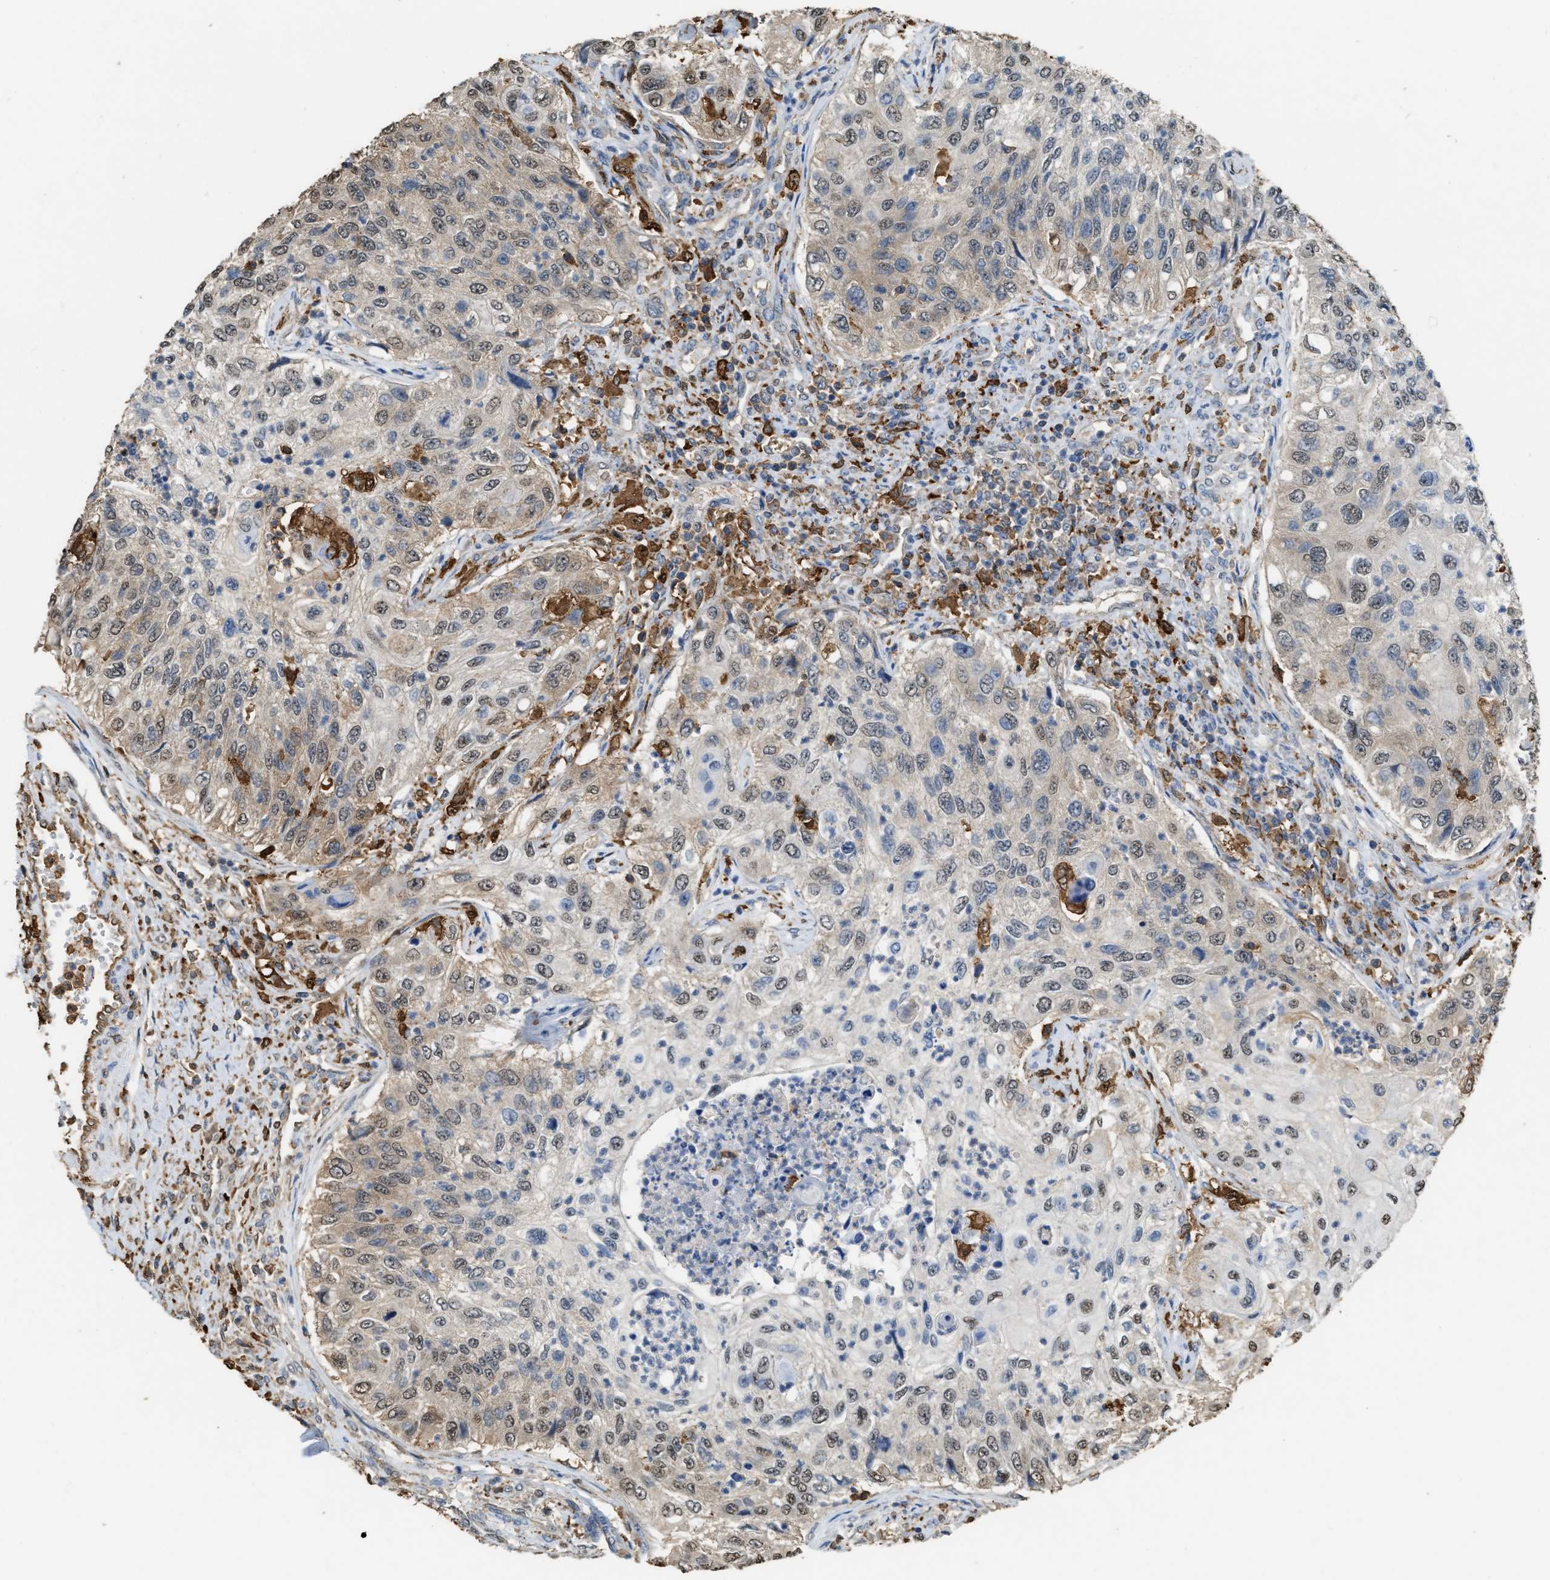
{"staining": {"intensity": "weak", "quantity": "25%-75%", "location": "cytoplasmic/membranous"}, "tissue": "urothelial cancer", "cell_type": "Tumor cells", "image_type": "cancer", "snomed": [{"axis": "morphology", "description": "Urothelial carcinoma, High grade"}, {"axis": "topography", "description": "Urinary bladder"}], "caption": "Immunohistochemical staining of urothelial cancer displays weak cytoplasmic/membranous protein positivity in about 25%-75% of tumor cells.", "gene": "GCN1", "patient": {"sex": "female", "age": 60}}